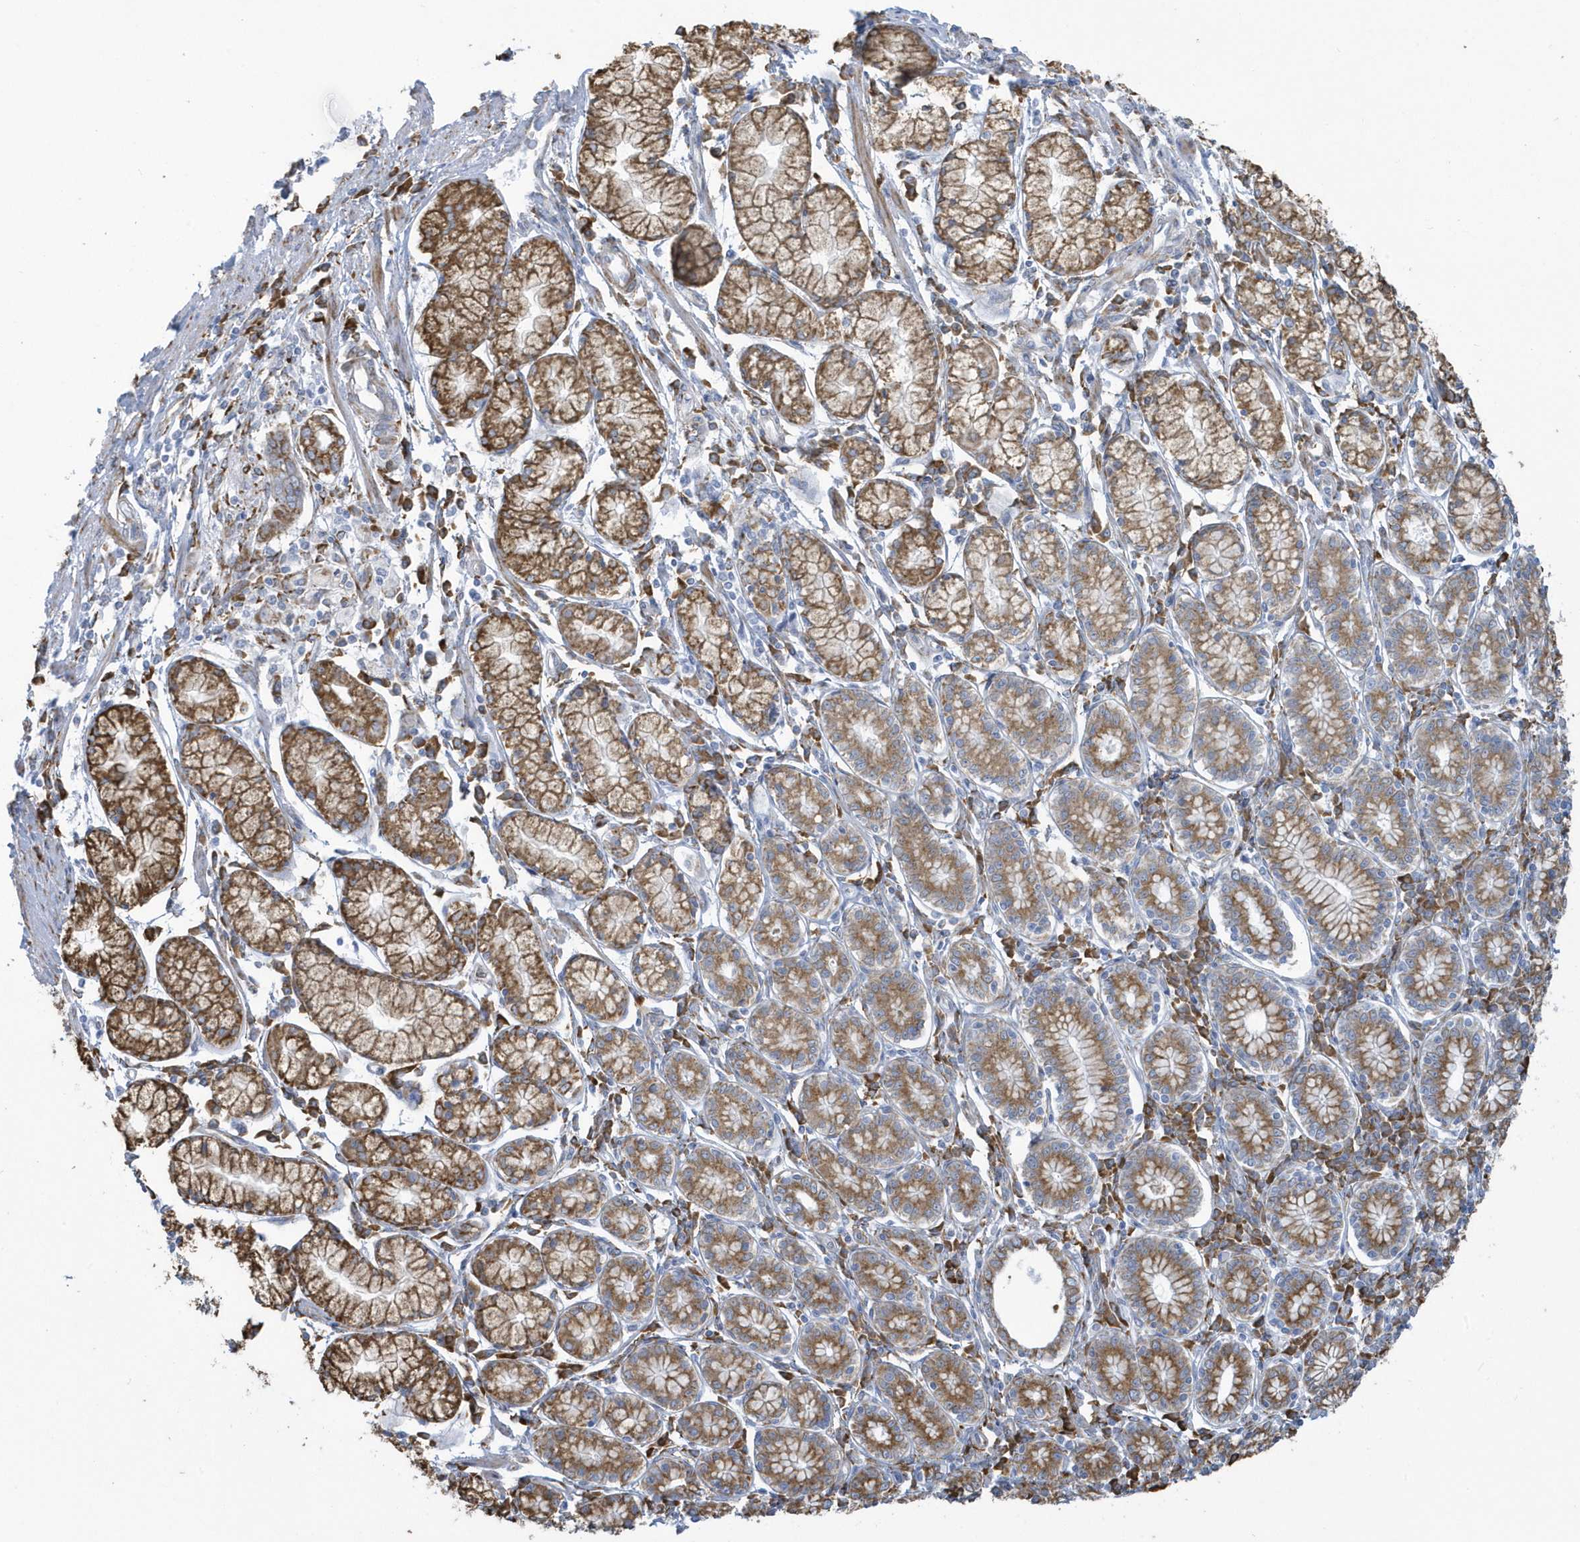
{"staining": {"intensity": "moderate", "quantity": ">75%", "location": "cytoplasmic/membranous"}, "tissue": "stomach cancer", "cell_type": "Tumor cells", "image_type": "cancer", "snomed": [{"axis": "morphology", "description": "Adenocarcinoma, NOS"}, {"axis": "topography", "description": "Stomach"}], "caption": "Immunohistochemistry (DAB) staining of stomach adenocarcinoma exhibits moderate cytoplasmic/membranous protein positivity in about >75% of tumor cells. The staining is performed using DAB brown chromogen to label protein expression. The nuclei are counter-stained blue using hematoxylin.", "gene": "DCAF1", "patient": {"sex": "female", "age": 59}}